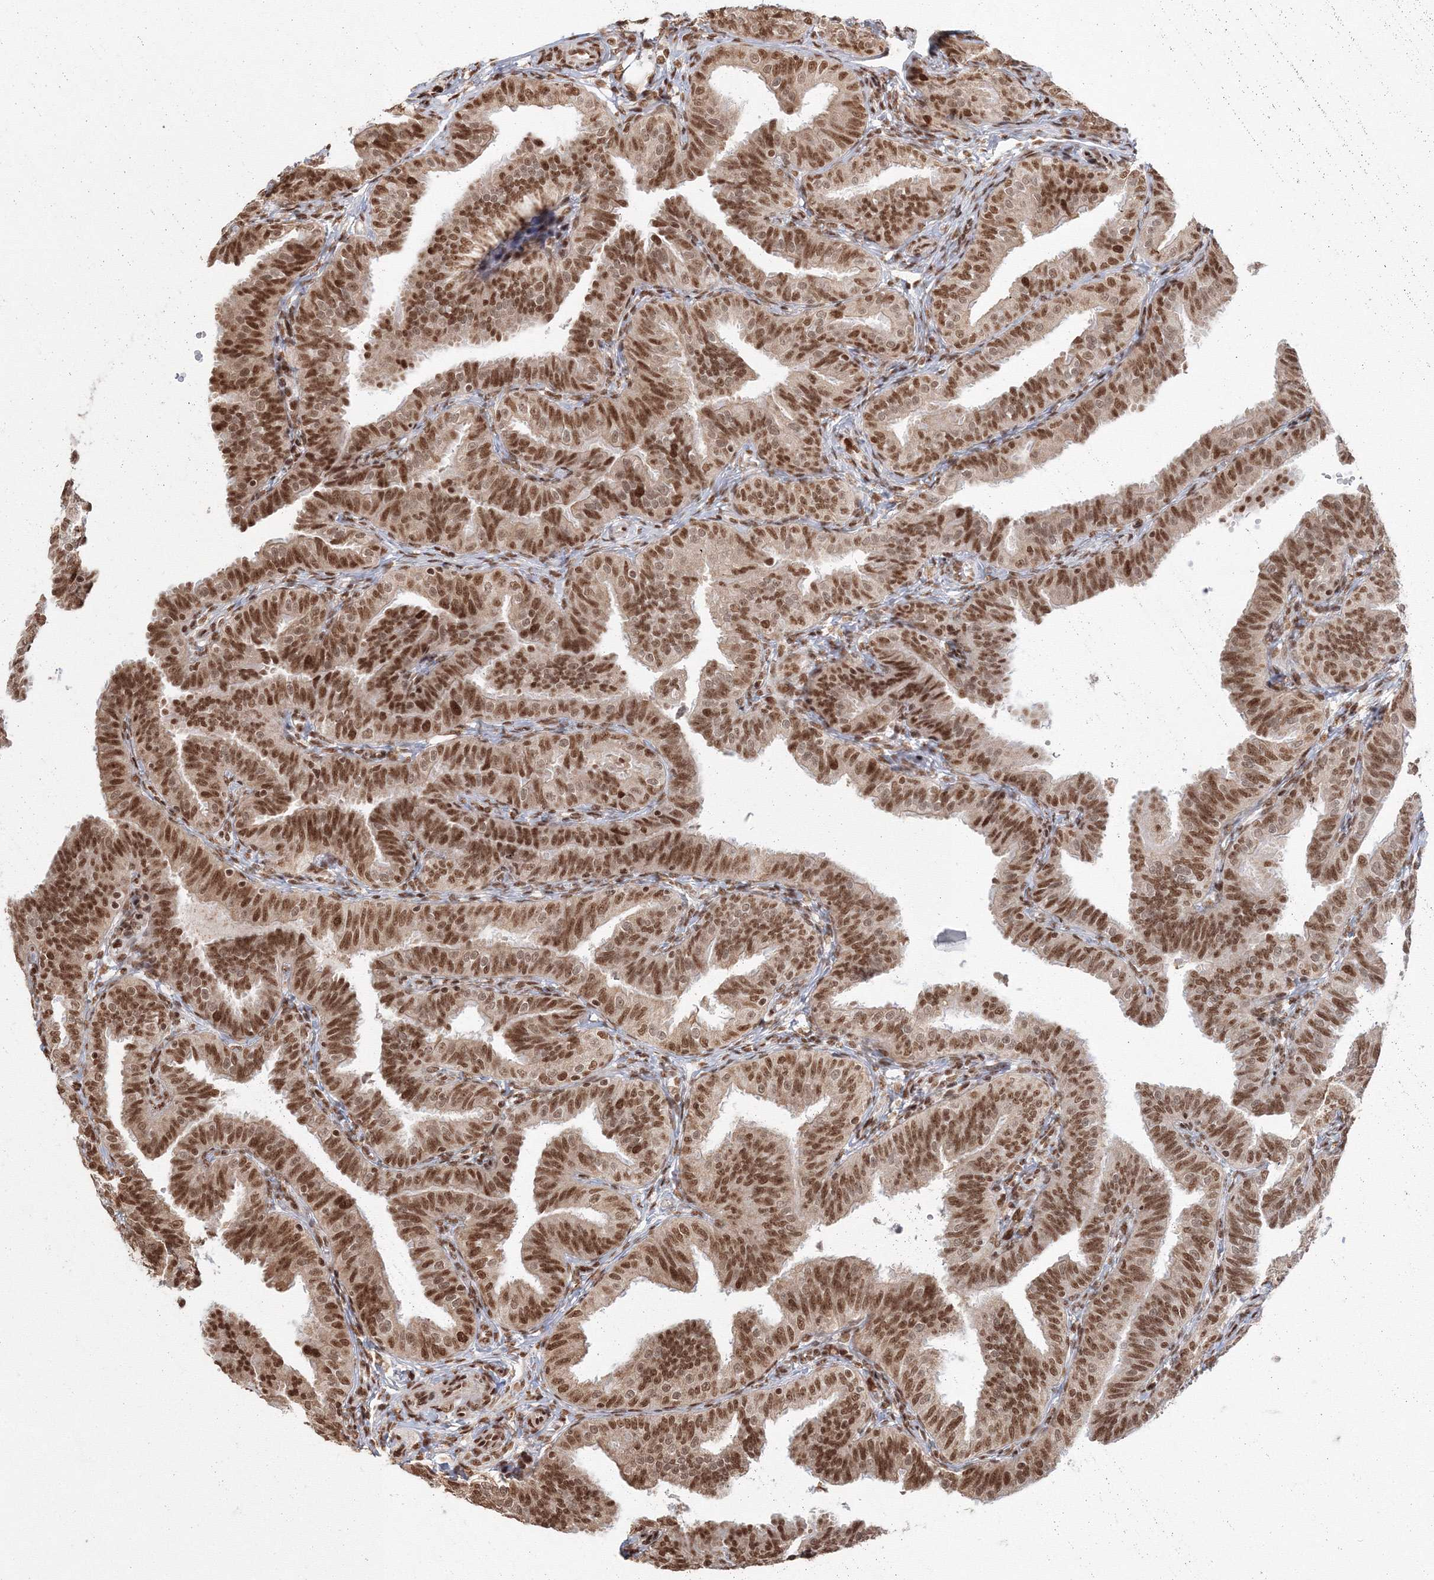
{"staining": {"intensity": "strong", "quantity": ">75%", "location": "nuclear"}, "tissue": "fallopian tube", "cell_type": "Glandular cells", "image_type": "normal", "snomed": [{"axis": "morphology", "description": "Normal tissue, NOS"}, {"axis": "topography", "description": "Fallopian tube"}], "caption": "High-power microscopy captured an IHC histopathology image of benign fallopian tube, revealing strong nuclear expression in about >75% of glandular cells. (DAB IHC, brown staining for protein, blue staining for nuclei).", "gene": "KIF20A", "patient": {"sex": "female", "age": 35}}